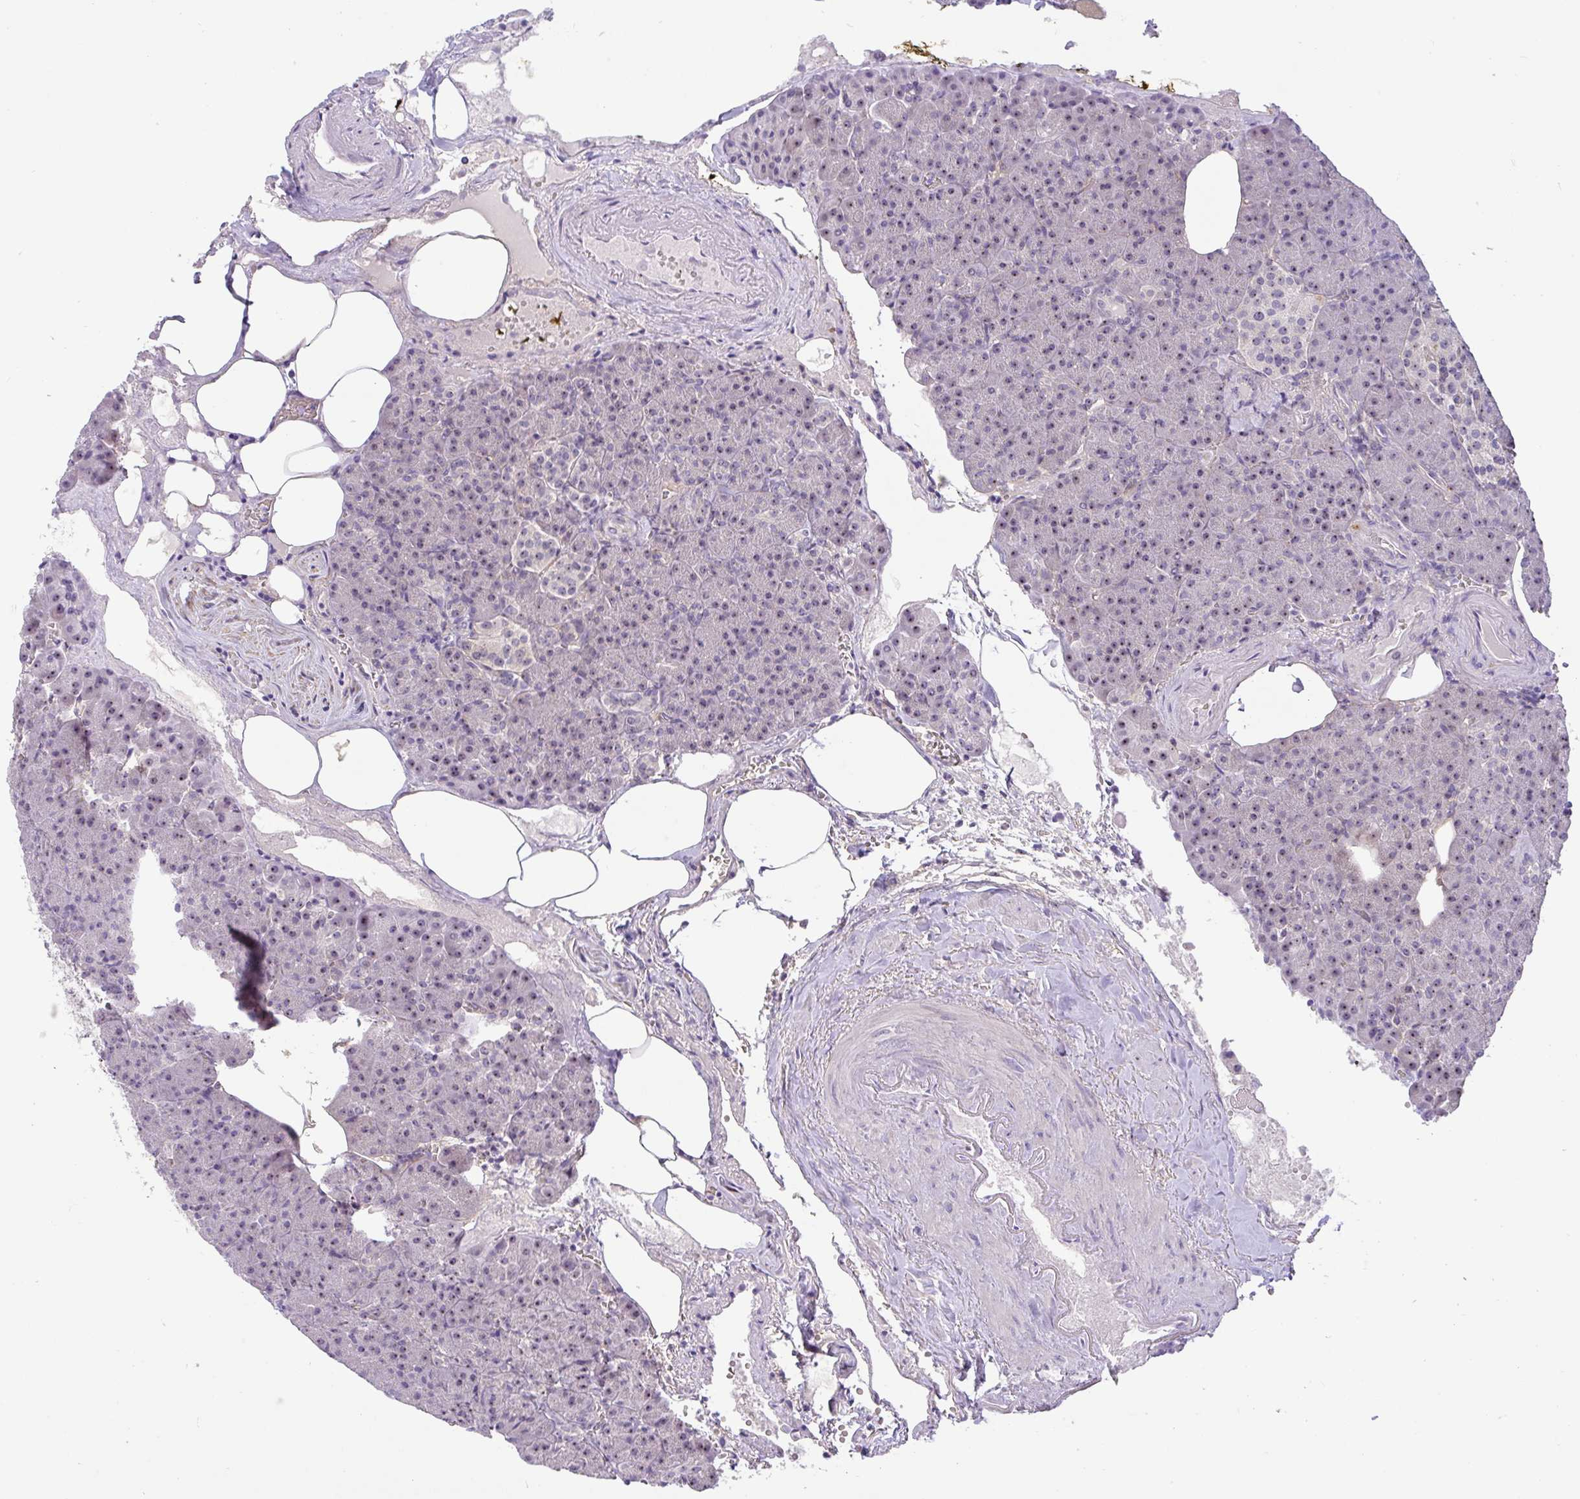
{"staining": {"intensity": "strong", "quantity": "25%-75%", "location": "nuclear"}, "tissue": "pancreas", "cell_type": "Exocrine glandular cells", "image_type": "normal", "snomed": [{"axis": "morphology", "description": "Normal tissue, NOS"}, {"axis": "topography", "description": "Pancreas"}], "caption": "The histopathology image exhibits a brown stain indicating the presence of a protein in the nuclear of exocrine glandular cells in pancreas. (DAB (3,3'-diaminobenzidine) IHC, brown staining for protein, blue staining for nuclei).", "gene": "MXRA8", "patient": {"sex": "female", "age": 74}}